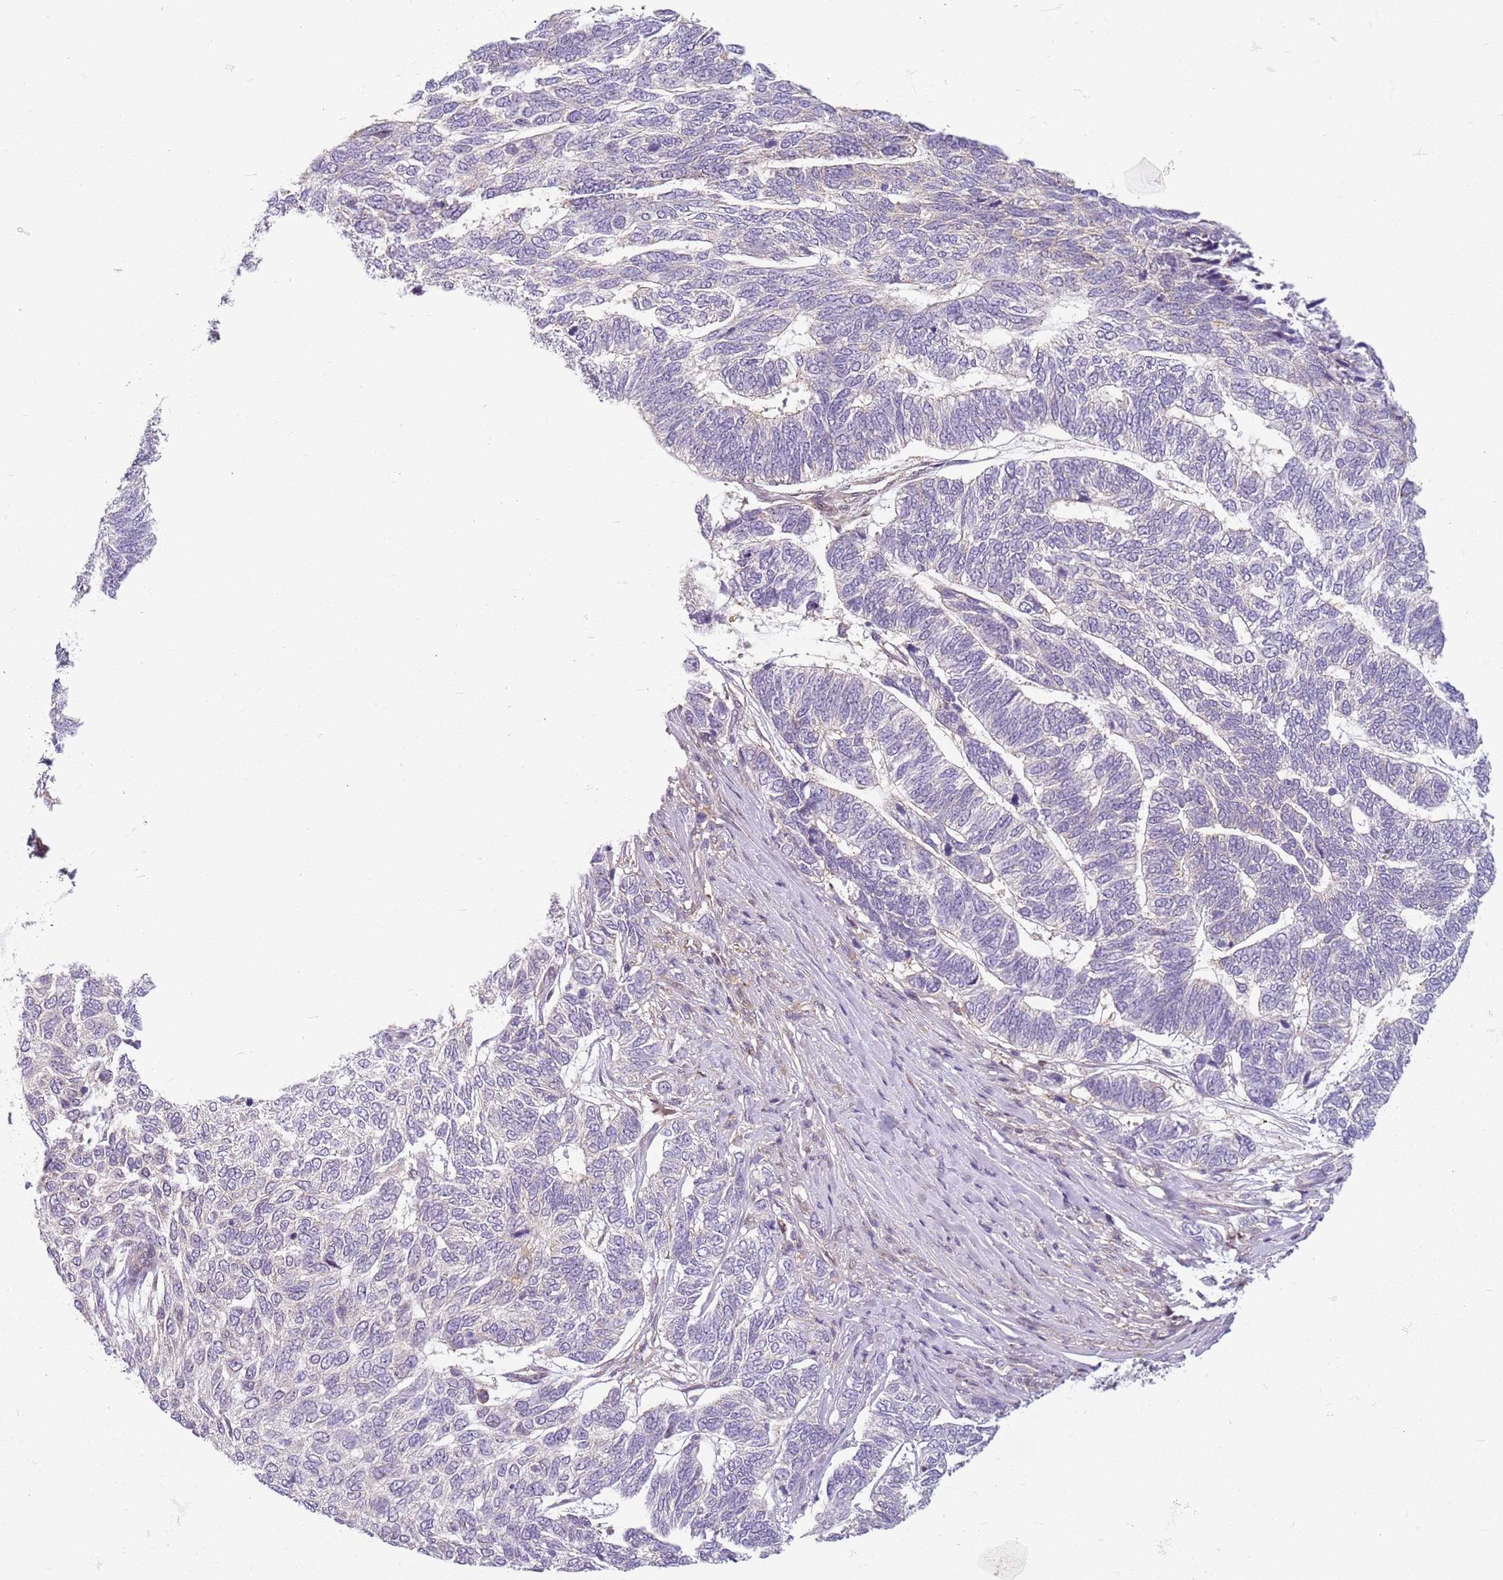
{"staining": {"intensity": "negative", "quantity": "none", "location": "none"}, "tissue": "skin cancer", "cell_type": "Tumor cells", "image_type": "cancer", "snomed": [{"axis": "morphology", "description": "Basal cell carcinoma"}, {"axis": "topography", "description": "Skin"}], "caption": "Tumor cells show no significant positivity in skin cancer (basal cell carcinoma). Nuclei are stained in blue.", "gene": "DEFB116", "patient": {"sex": "female", "age": 65}}